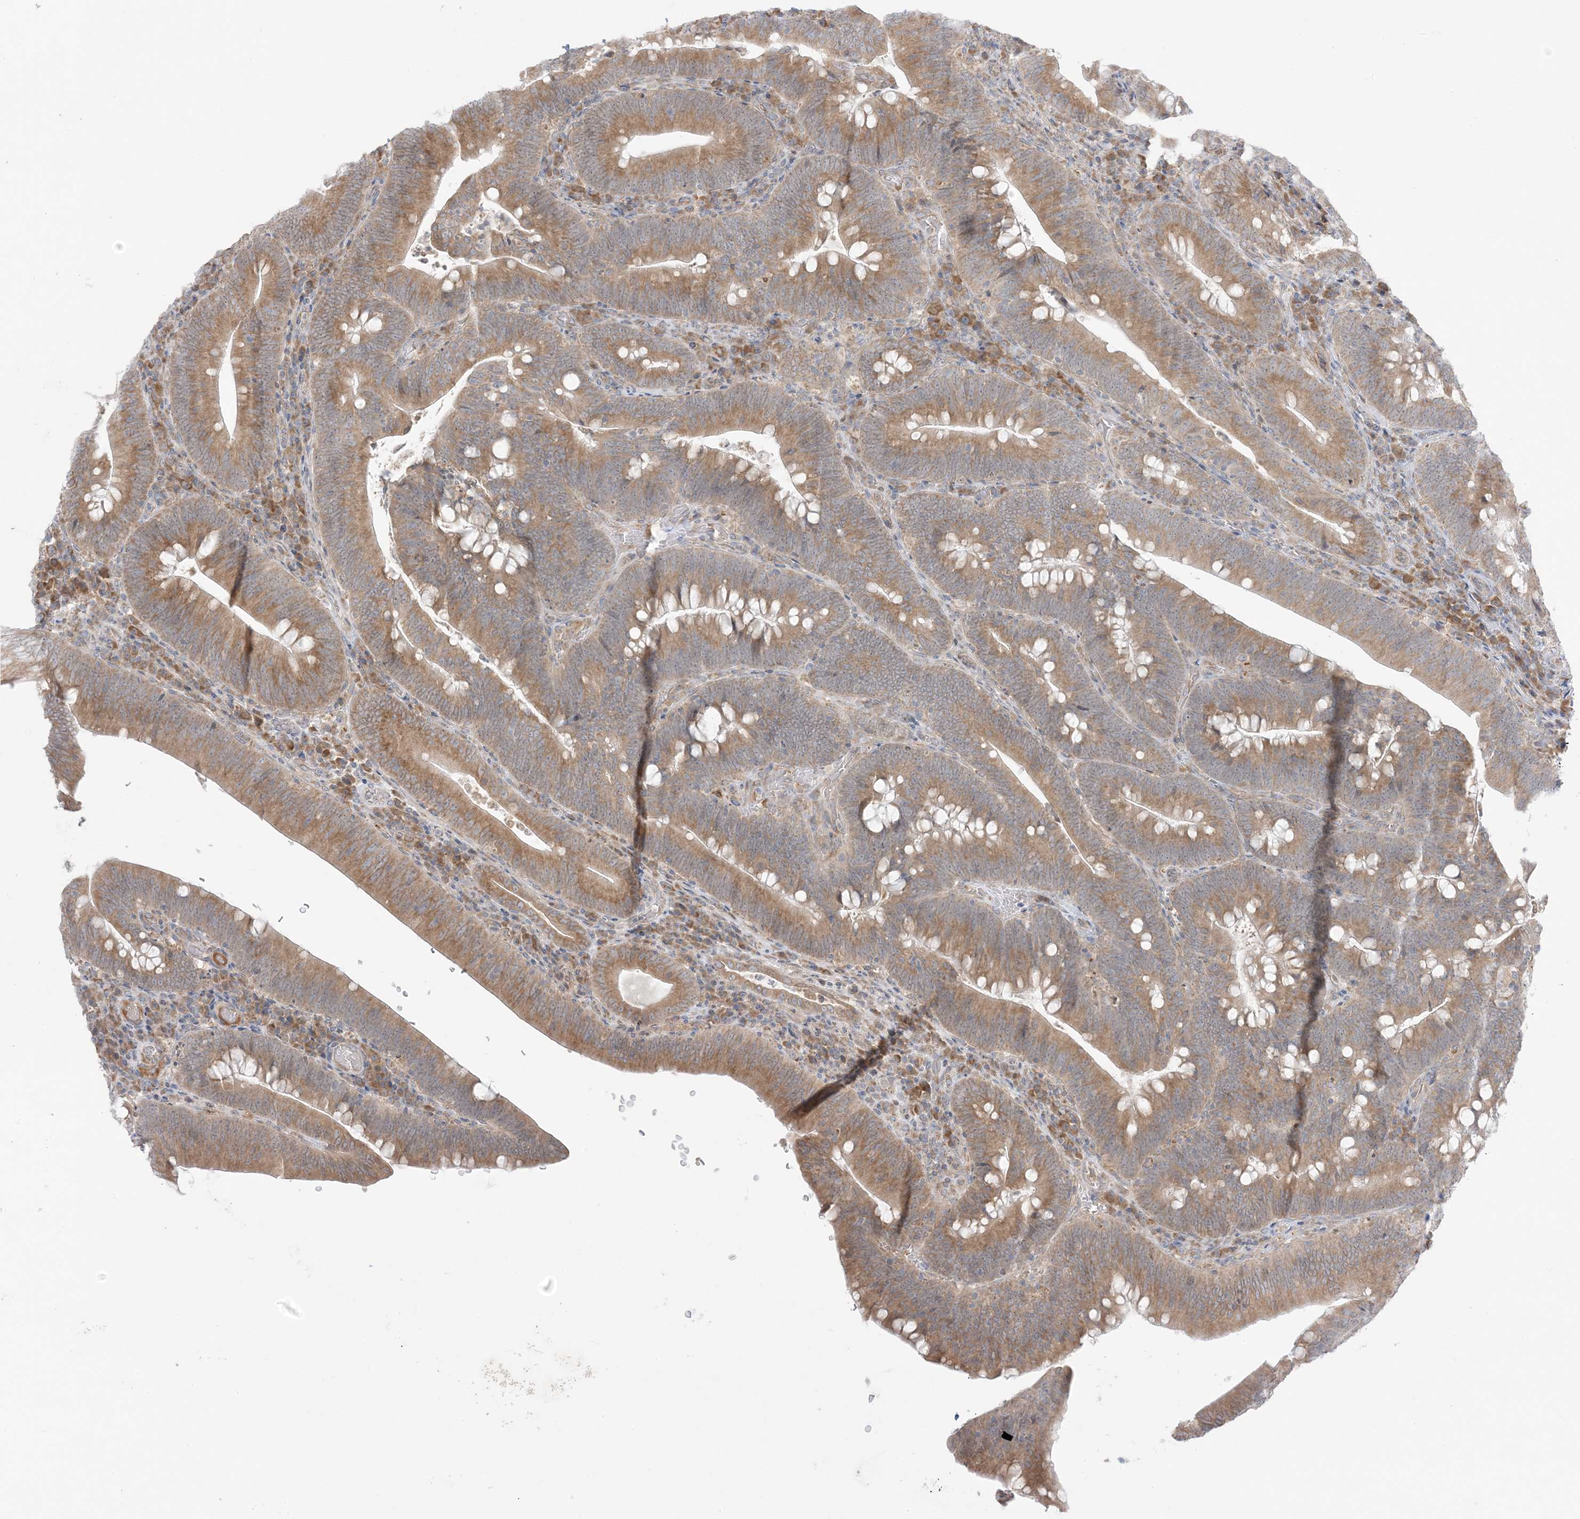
{"staining": {"intensity": "moderate", "quantity": ">75%", "location": "cytoplasmic/membranous"}, "tissue": "colorectal cancer", "cell_type": "Tumor cells", "image_type": "cancer", "snomed": [{"axis": "morphology", "description": "Normal tissue, NOS"}, {"axis": "topography", "description": "Colon"}], "caption": "This histopathology image shows immunohistochemistry staining of colorectal cancer, with medium moderate cytoplasmic/membranous staining in about >75% of tumor cells.", "gene": "MMGT1", "patient": {"sex": "female", "age": 82}}